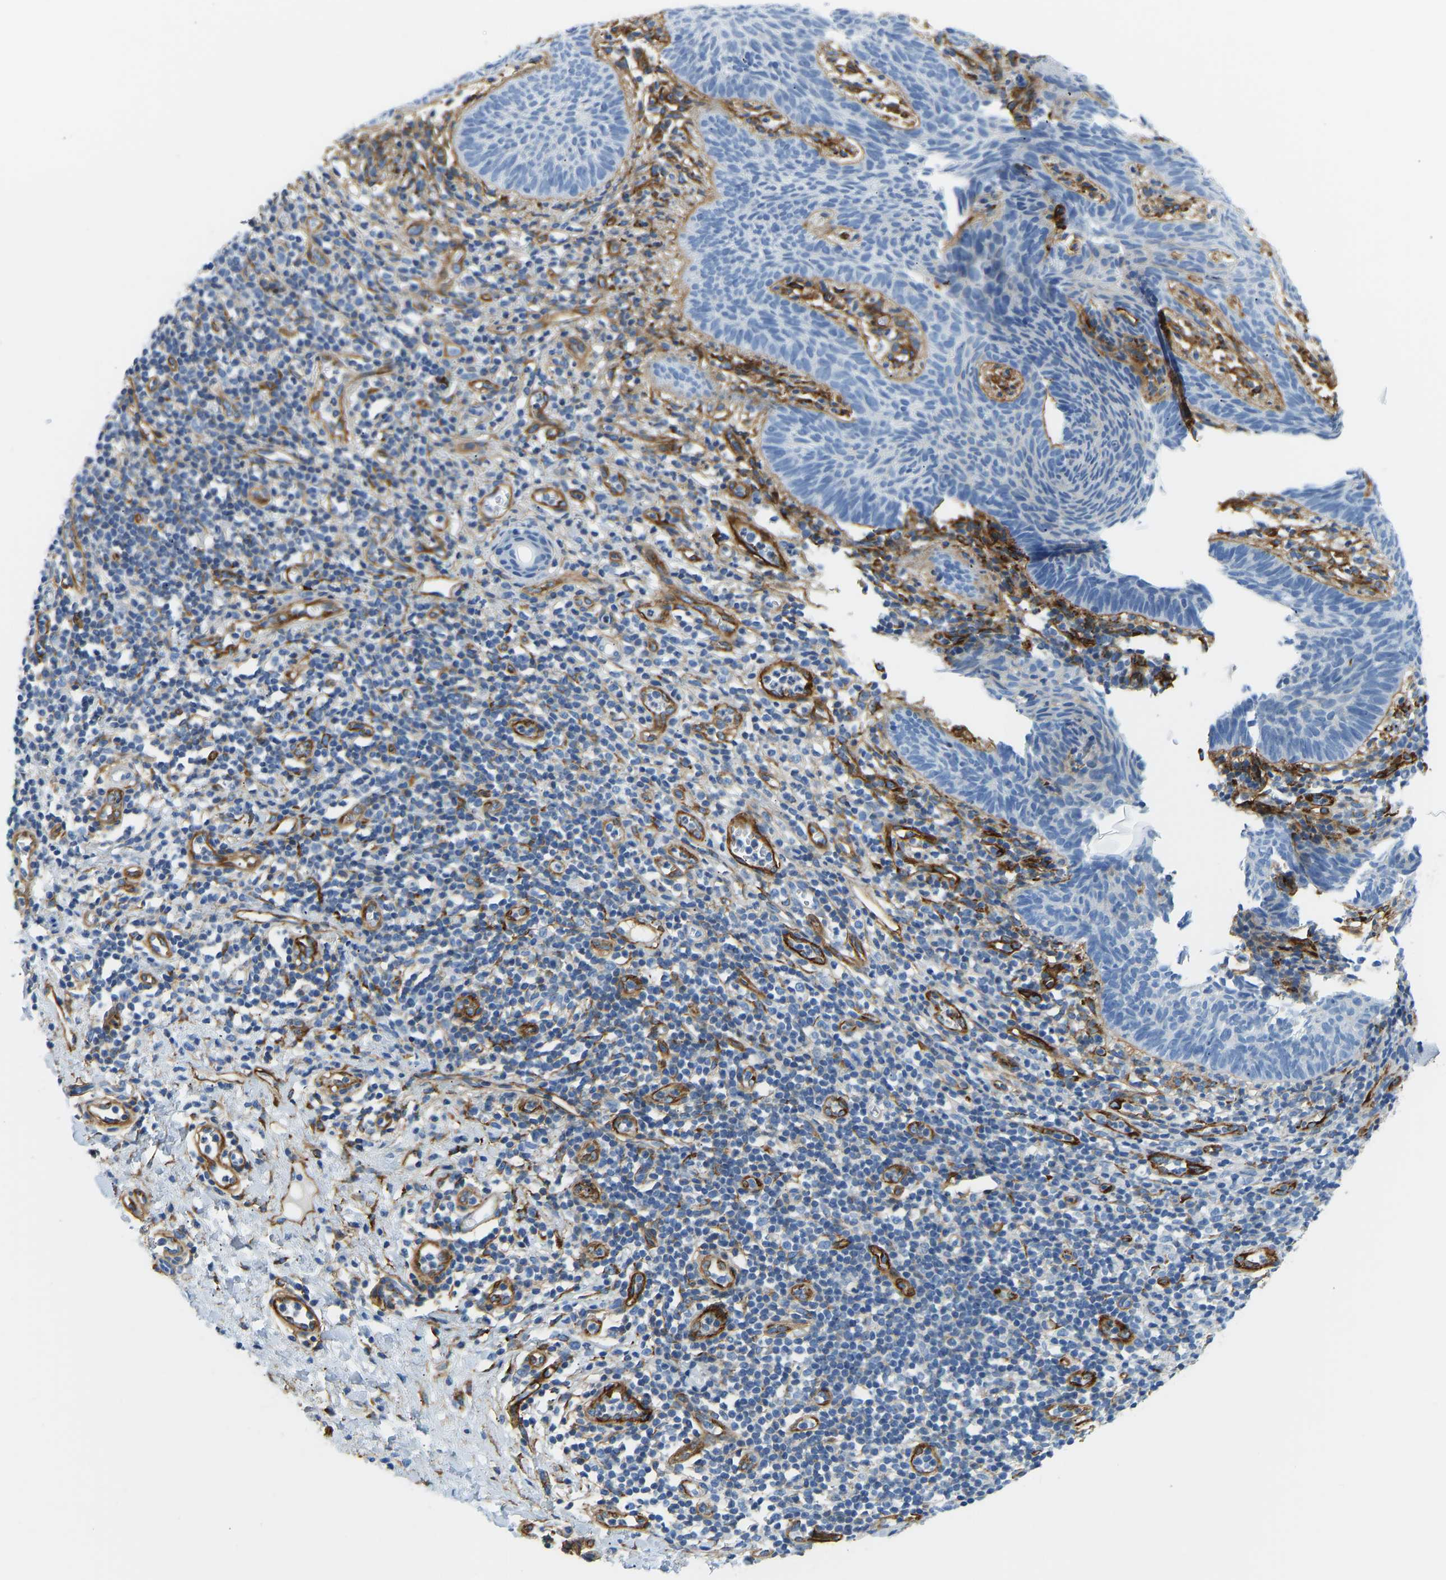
{"staining": {"intensity": "negative", "quantity": "none", "location": "none"}, "tissue": "skin cancer", "cell_type": "Tumor cells", "image_type": "cancer", "snomed": [{"axis": "morphology", "description": "Basal cell carcinoma"}, {"axis": "topography", "description": "Skin"}], "caption": "An IHC photomicrograph of skin cancer is shown. There is no staining in tumor cells of skin cancer.", "gene": "COL15A1", "patient": {"sex": "male", "age": 60}}